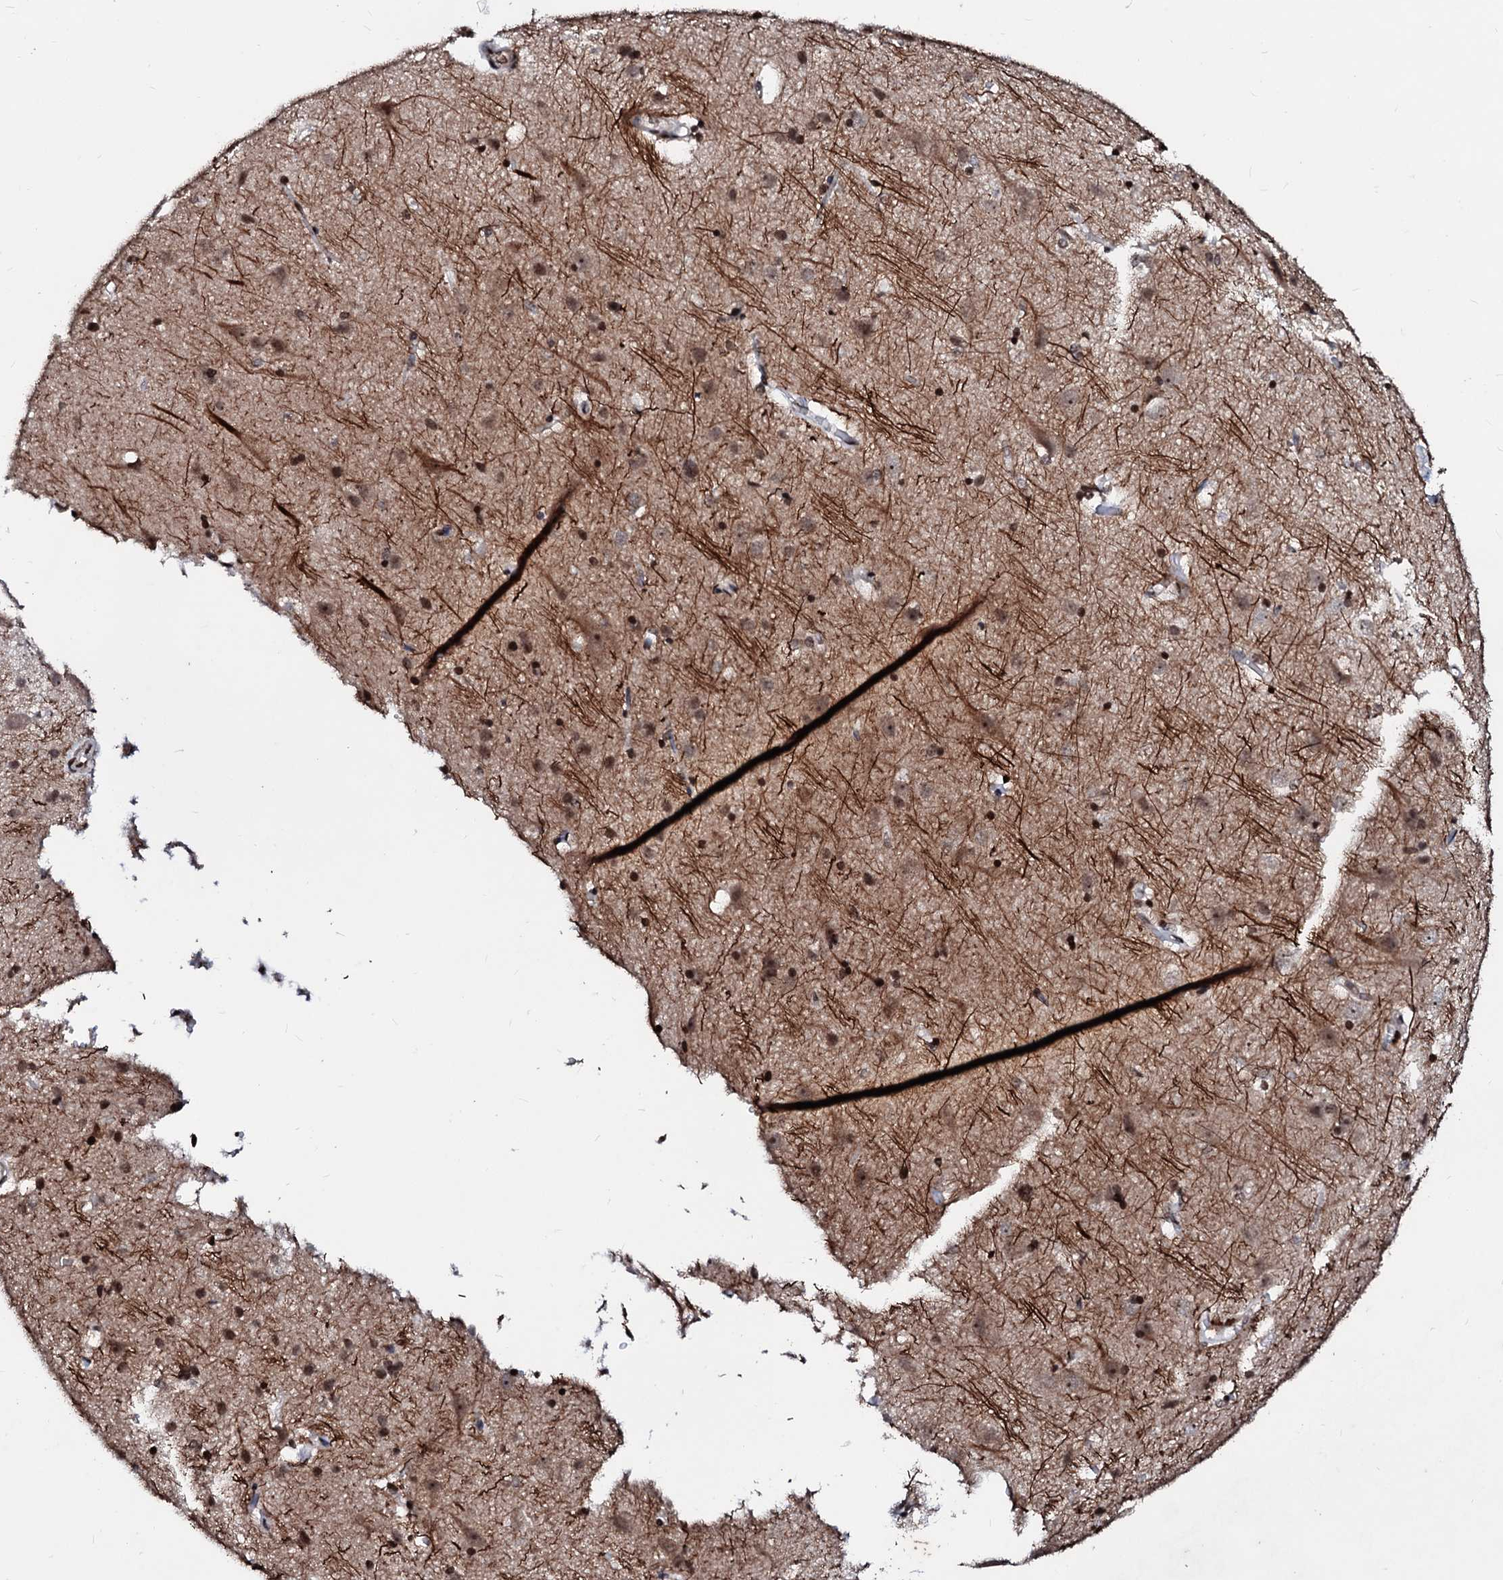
{"staining": {"intensity": "weak", "quantity": ">75%", "location": "nuclear"}, "tissue": "cerebral cortex", "cell_type": "Endothelial cells", "image_type": "normal", "snomed": [{"axis": "morphology", "description": "Normal tissue, NOS"}, {"axis": "topography", "description": "Cerebral cortex"}], "caption": "Protein positivity by IHC shows weak nuclear staining in about >75% of endothelial cells in benign cerebral cortex. Nuclei are stained in blue.", "gene": "LSM11", "patient": {"sex": "male", "age": 54}}